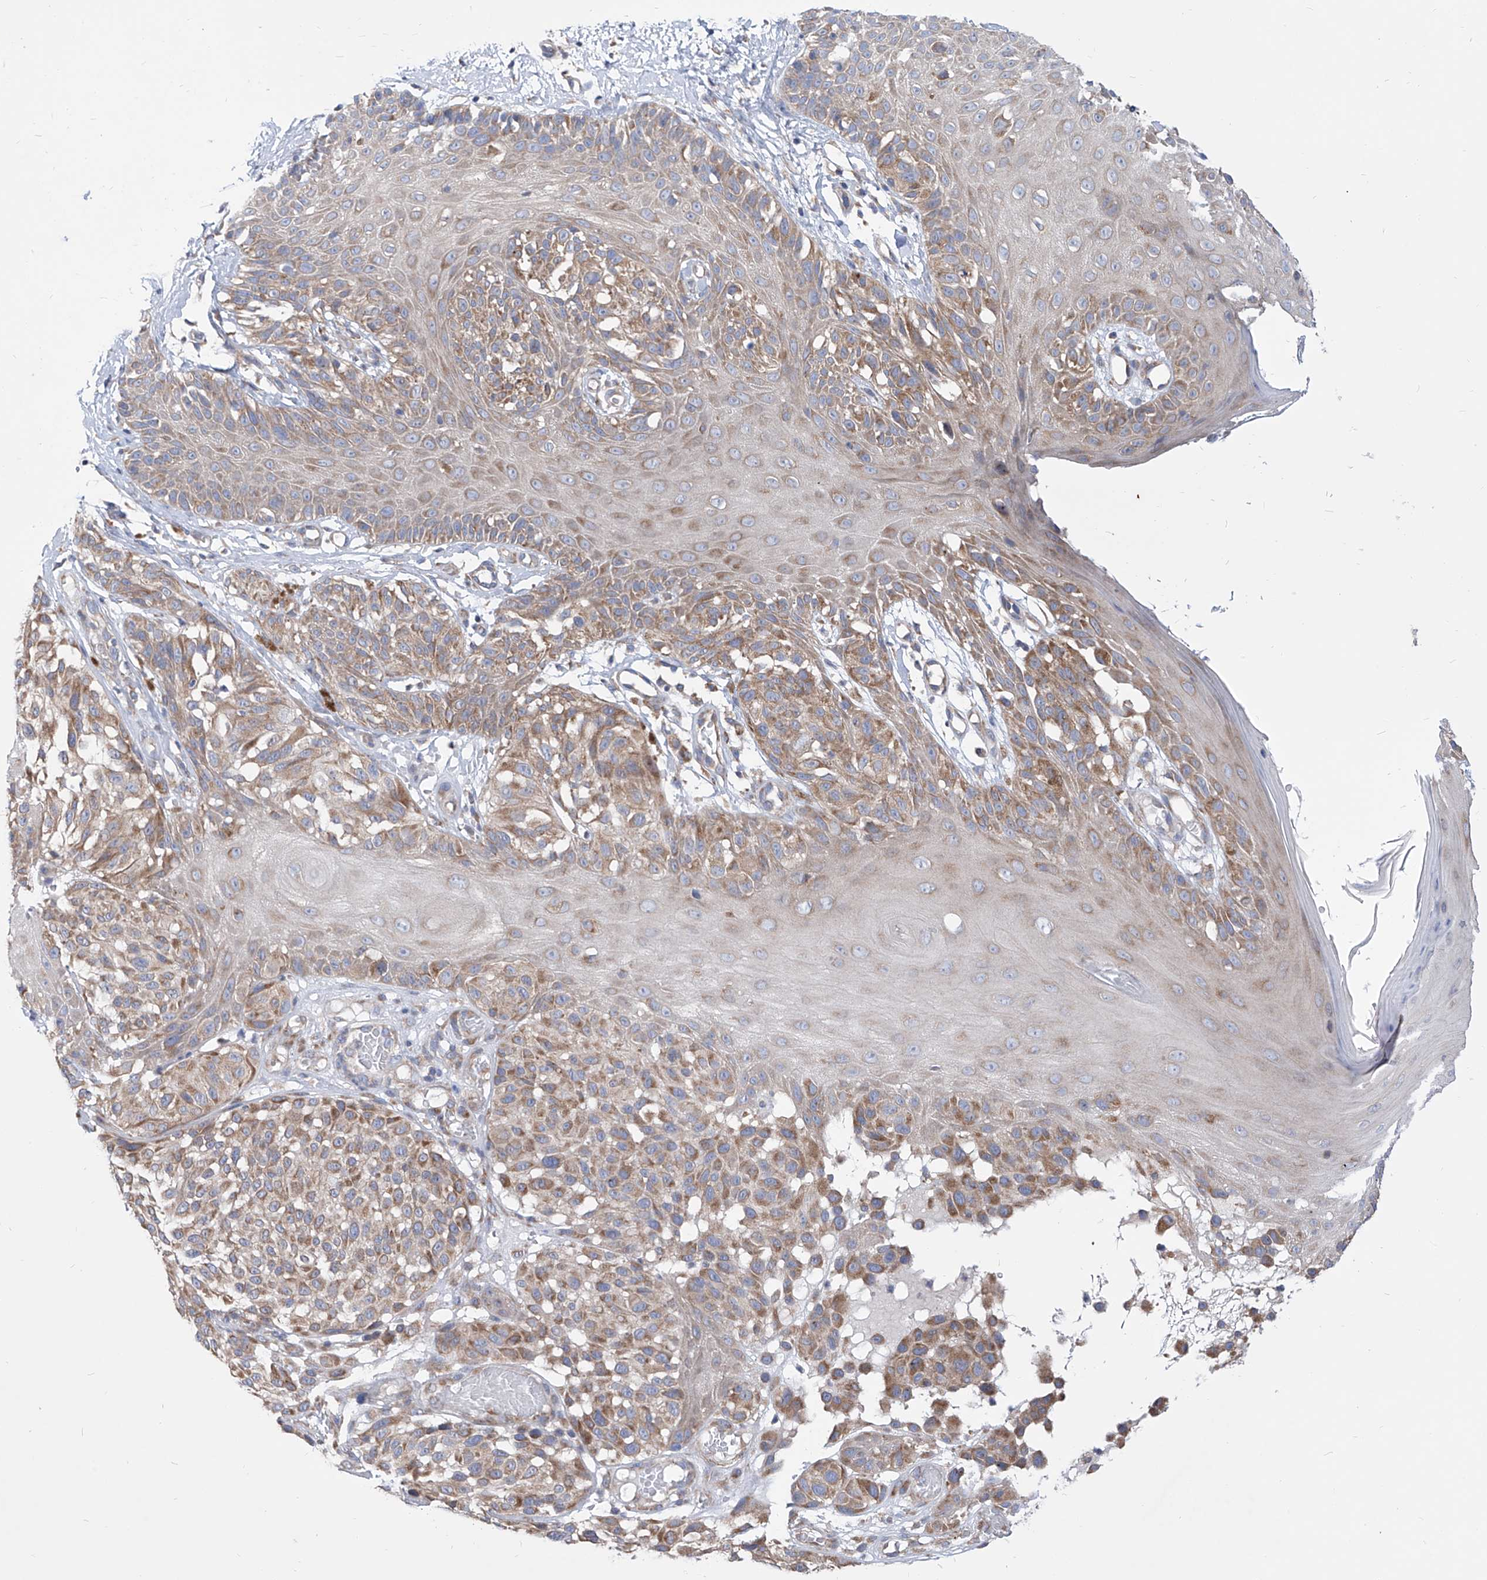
{"staining": {"intensity": "weak", "quantity": ">75%", "location": "cytoplasmic/membranous"}, "tissue": "melanoma", "cell_type": "Tumor cells", "image_type": "cancer", "snomed": [{"axis": "morphology", "description": "Malignant melanoma, NOS"}, {"axis": "topography", "description": "Skin"}], "caption": "High-magnification brightfield microscopy of malignant melanoma stained with DAB (brown) and counterstained with hematoxylin (blue). tumor cells exhibit weak cytoplasmic/membranous staining is seen in about>75% of cells.", "gene": "UFL1", "patient": {"sex": "male", "age": 83}}